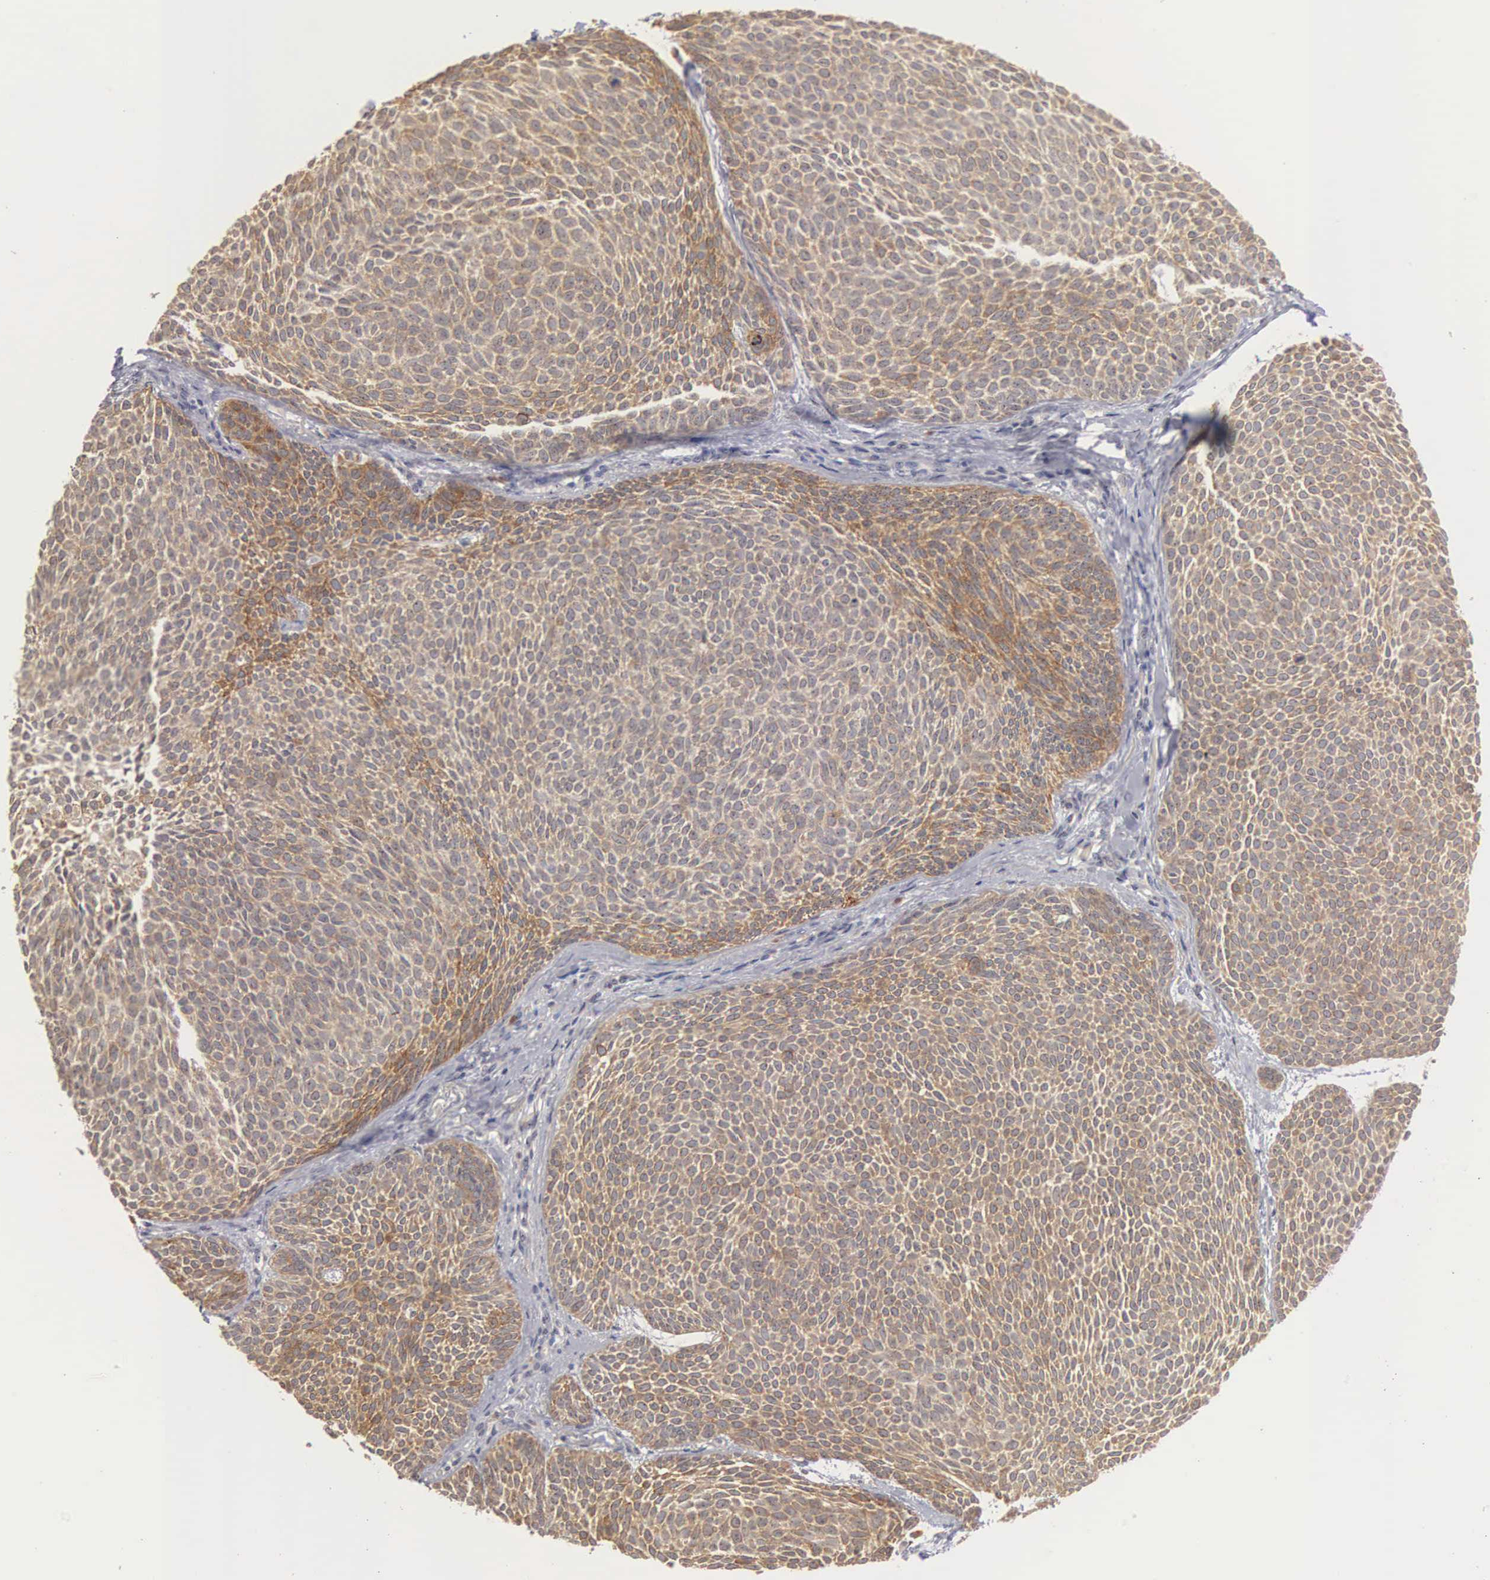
{"staining": {"intensity": "strong", "quantity": ">75%", "location": "cytoplasmic/membranous,nuclear"}, "tissue": "skin cancer", "cell_type": "Tumor cells", "image_type": "cancer", "snomed": [{"axis": "morphology", "description": "Basal cell carcinoma"}, {"axis": "topography", "description": "Skin"}], "caption": "An immunohistochemistry histopathology image of neoplastic tissue is shown. Protein staining in brown shows strong cytoplasmic/membranous and nuclear positivity in basal cell carcinoma (skin) within tumor cells. The protein is stained brown, and the nuclei are stained in blue (DAB (3,3'-diaminobenzidine) IHC with brightfield microscopy, high magnification).", "gene": "AMN", "patient": {"sex": "male", "age": 84}}